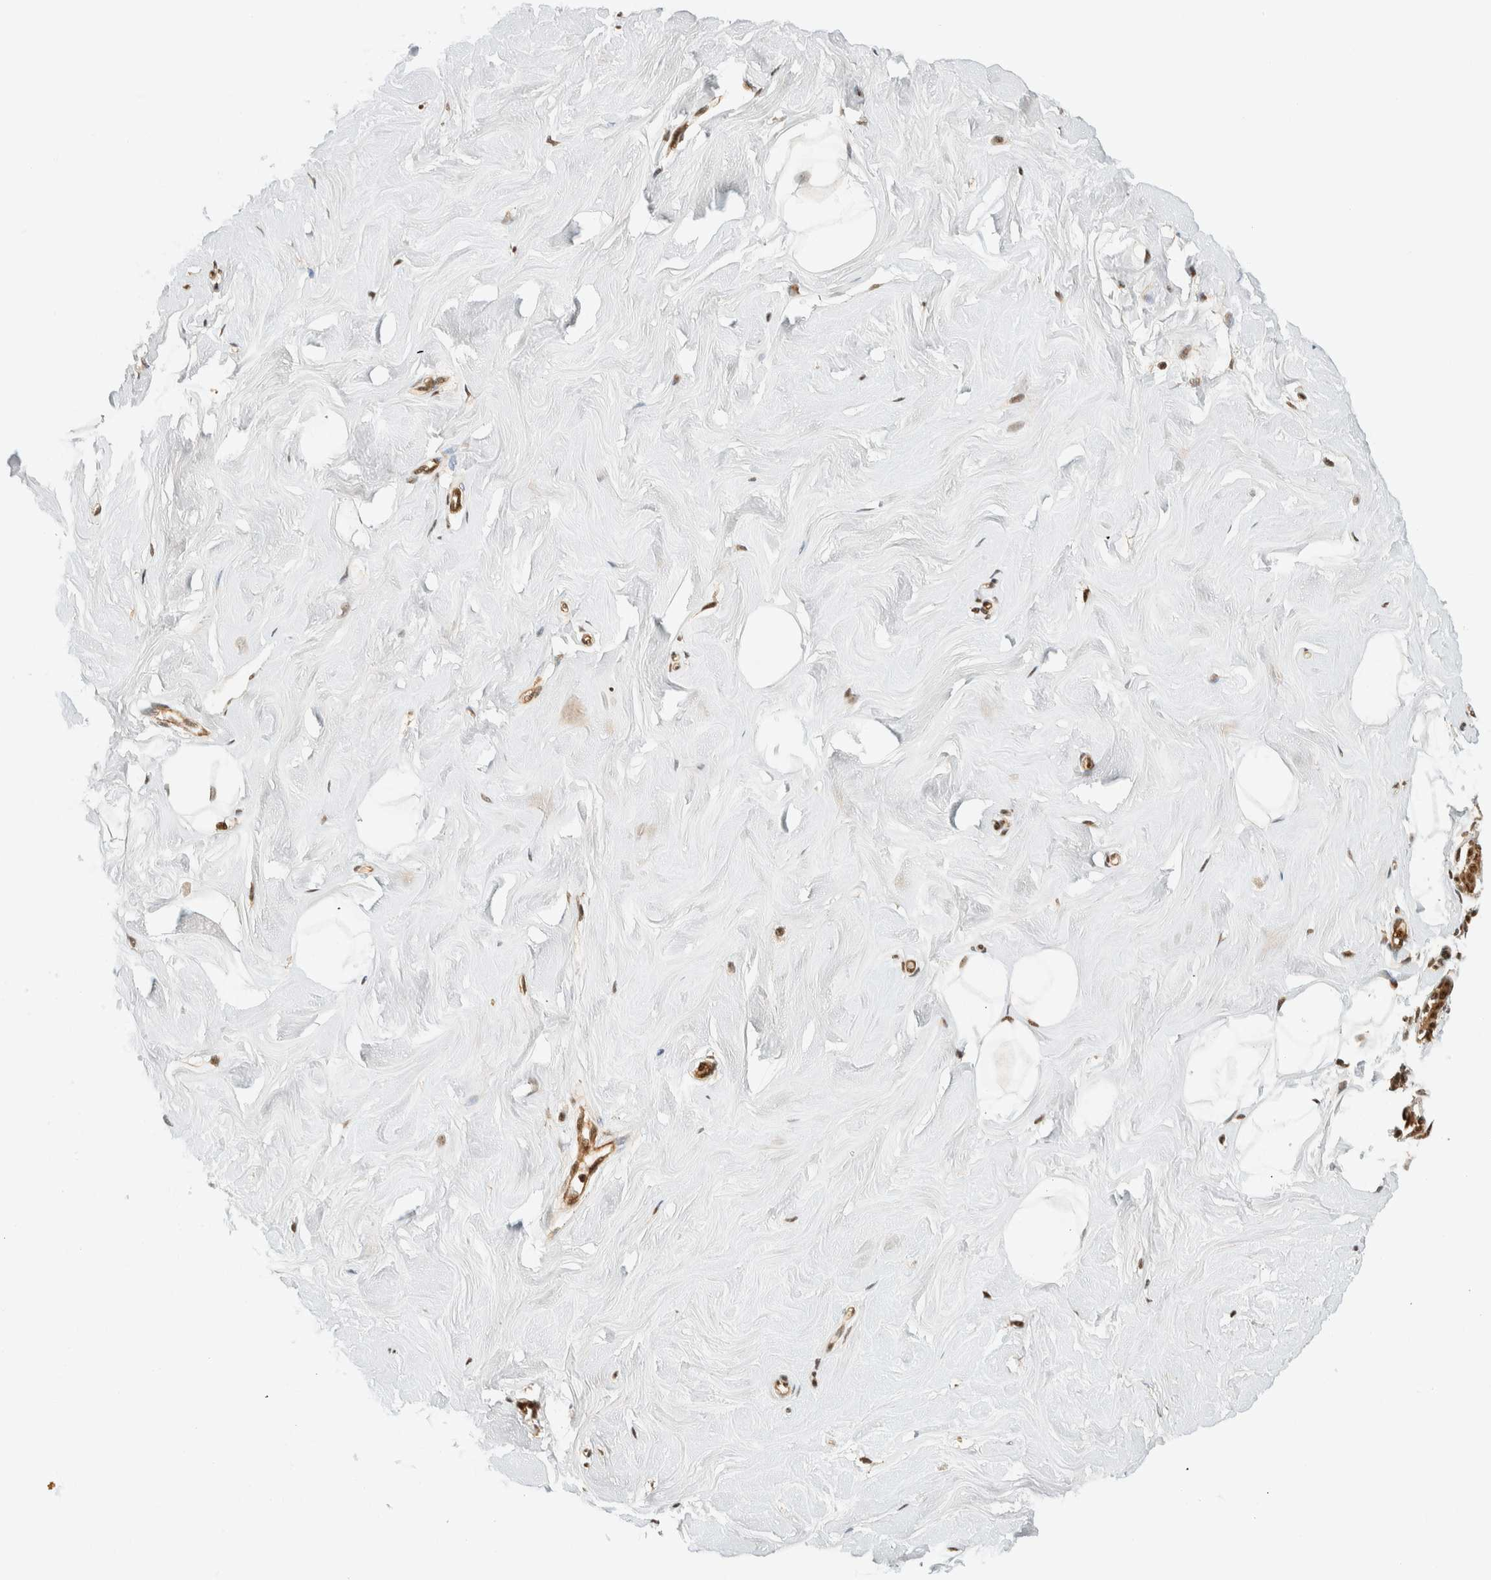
{"staining": {"intensity": "moderate", "quantity": ">75%", "location": "nuclear"}, "tissue": "breast", "cell_type": "Adipocytes", "image_type": "normal", "snomed": [{"axis": "morphology", "description": "Normal tissue, NOS"}, {"axis": "topography", "description": "Breast"}], "caption": "Protein expression analysis of normal breast shows moderate nuclear positivity in about >75% of adipocytes. (DAB (3,3'-diaminobenzidine) = brown stain, brightfield microscopy at high magnification).", "gene": "SIK1", "patient": {"sex": "female", "age": 23}}